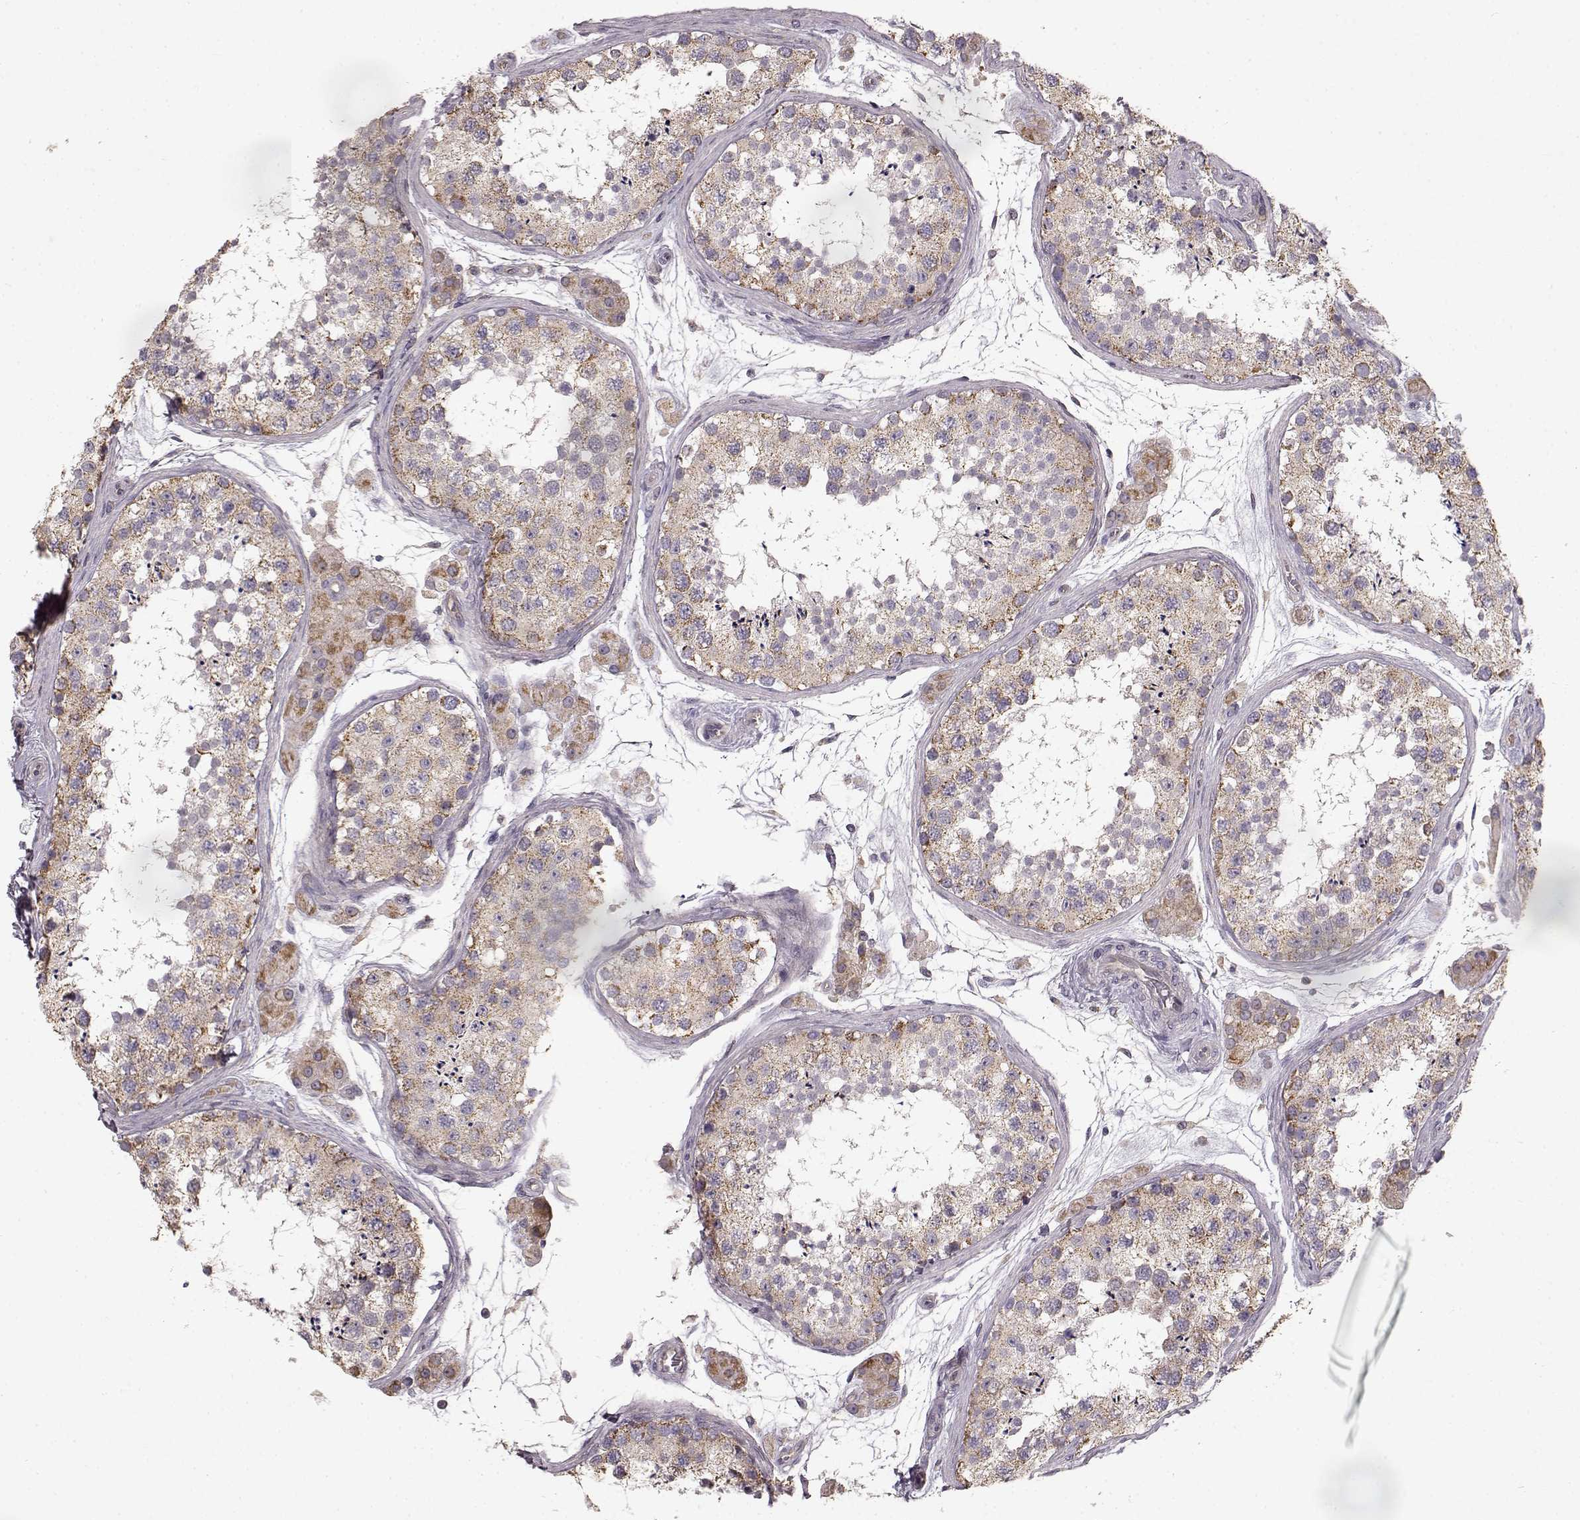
{"staining": {"intensity": "moderate", "quantity": "25%-75%", "location": "cytoplasmic/membranous"}, "tissue": "testis", "cell_type": "Cells in seminiferous ducts", "image_type": "normal", "snomed": [{"axis": "morphology", "description": "Normal tissue, NOS"}, {"axis": "topography", "description": "Testis"}], "caption": "Immunohistochemical staining of normal testis displays 25%-75% levels of moderate cytoplasmic/membranous protein staining in about 25%-75% of cells in seminiferous ducts.", "gene": "ERBB3", "patient": {"sex": "male", "age": 41}}